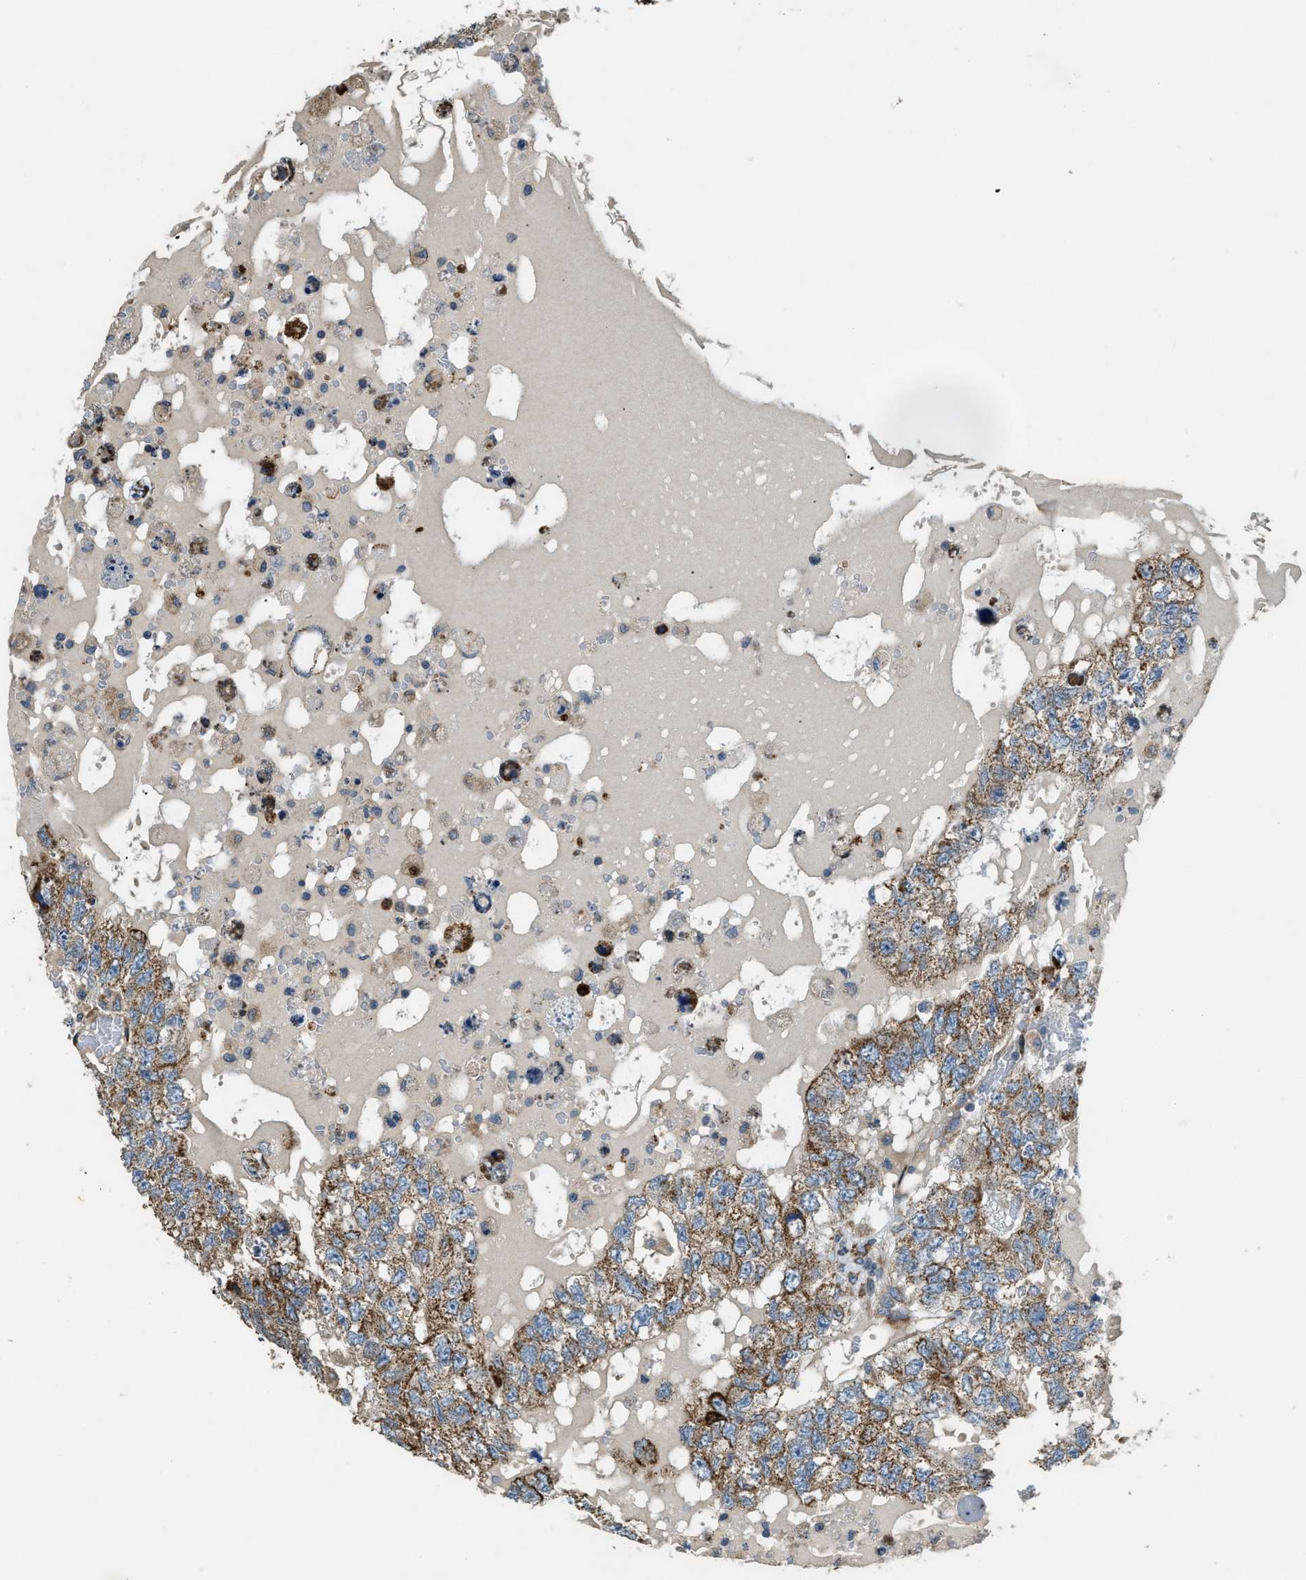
{"staining": {"intensity": "strong", "quantity": "25%-75%", "location": "cytoplasmic/membranous"}, "tissue": "testis cancer", "cell_type": "Tumor cells", "image_type": "cancer", "snomed": [{"axis": "morphology", "description": "Carcinoma, Embryonal, NOS"}, {"axis": "topography", "description": "Testis"}], "caption": "This photomicrograph displays testis cancer stained with IHC to label a protein in brown. The cytoplasmic/membranous of tumor cells show strong positivity for the protein. Nuclei are counter-stained blue.", "gene": "TMEM68", "patient": {"sex": "male", "age": 36}}